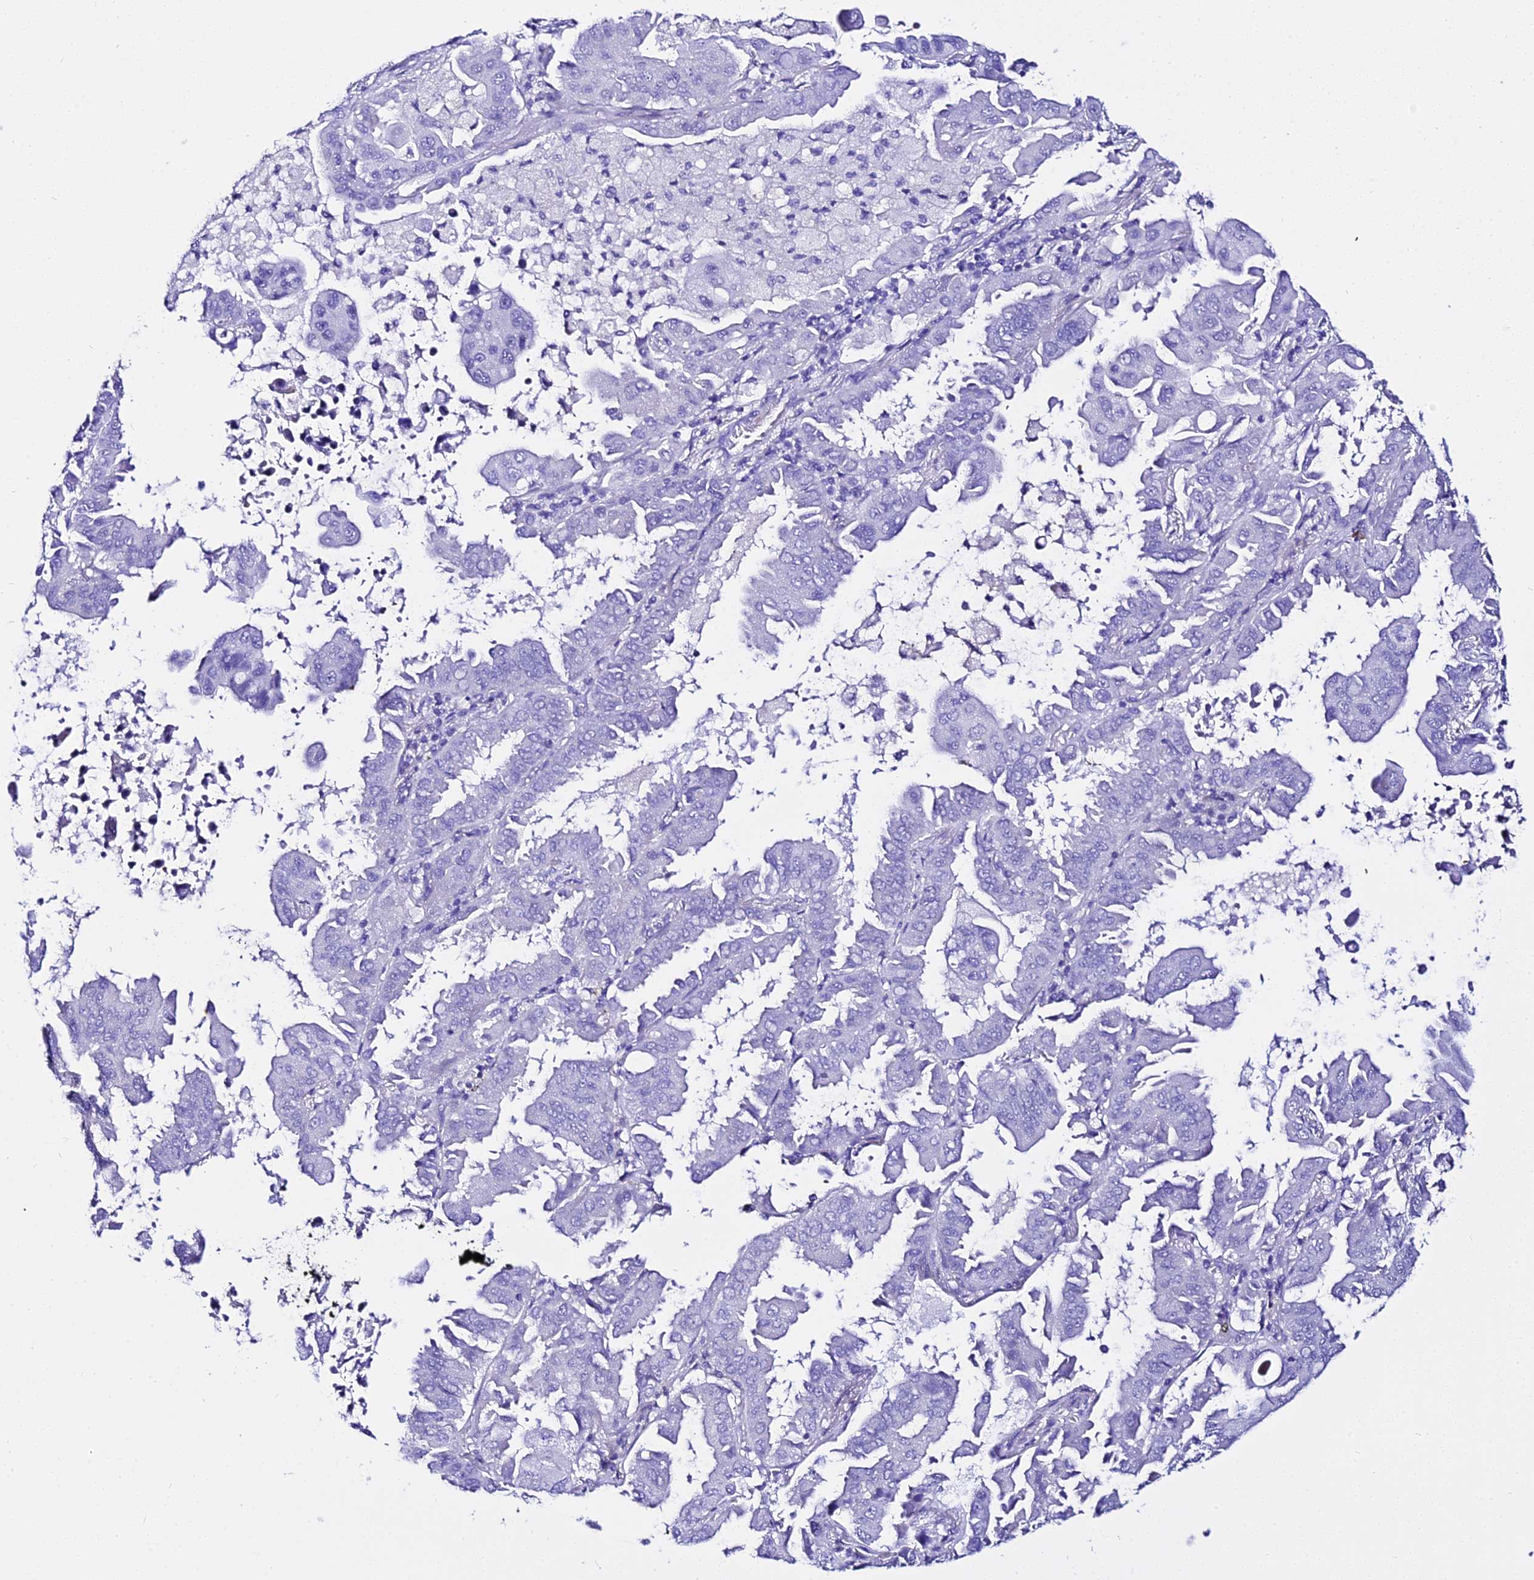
{"staining": {"intensity": "negative", "quantity": "none", "location": "none"}, "tissue": "lung cancer", "cell_type": "Tumor cells", "image_type": "cancer", "snomed": [{"axis": "morphology", "description": "Adenocarcinoma, NOS"}, {"axis": "topography", "description": "Lung"}], "caption": "Tumor cells are negative for protein expression in human lung cancer (adenocarcinoma). The staining is performed using DAB brown chromogen with nuclei counter-stained in using hematoxylin.", "gene": "DEFB106A", "patient": {"sex": "male", "age": 64}}